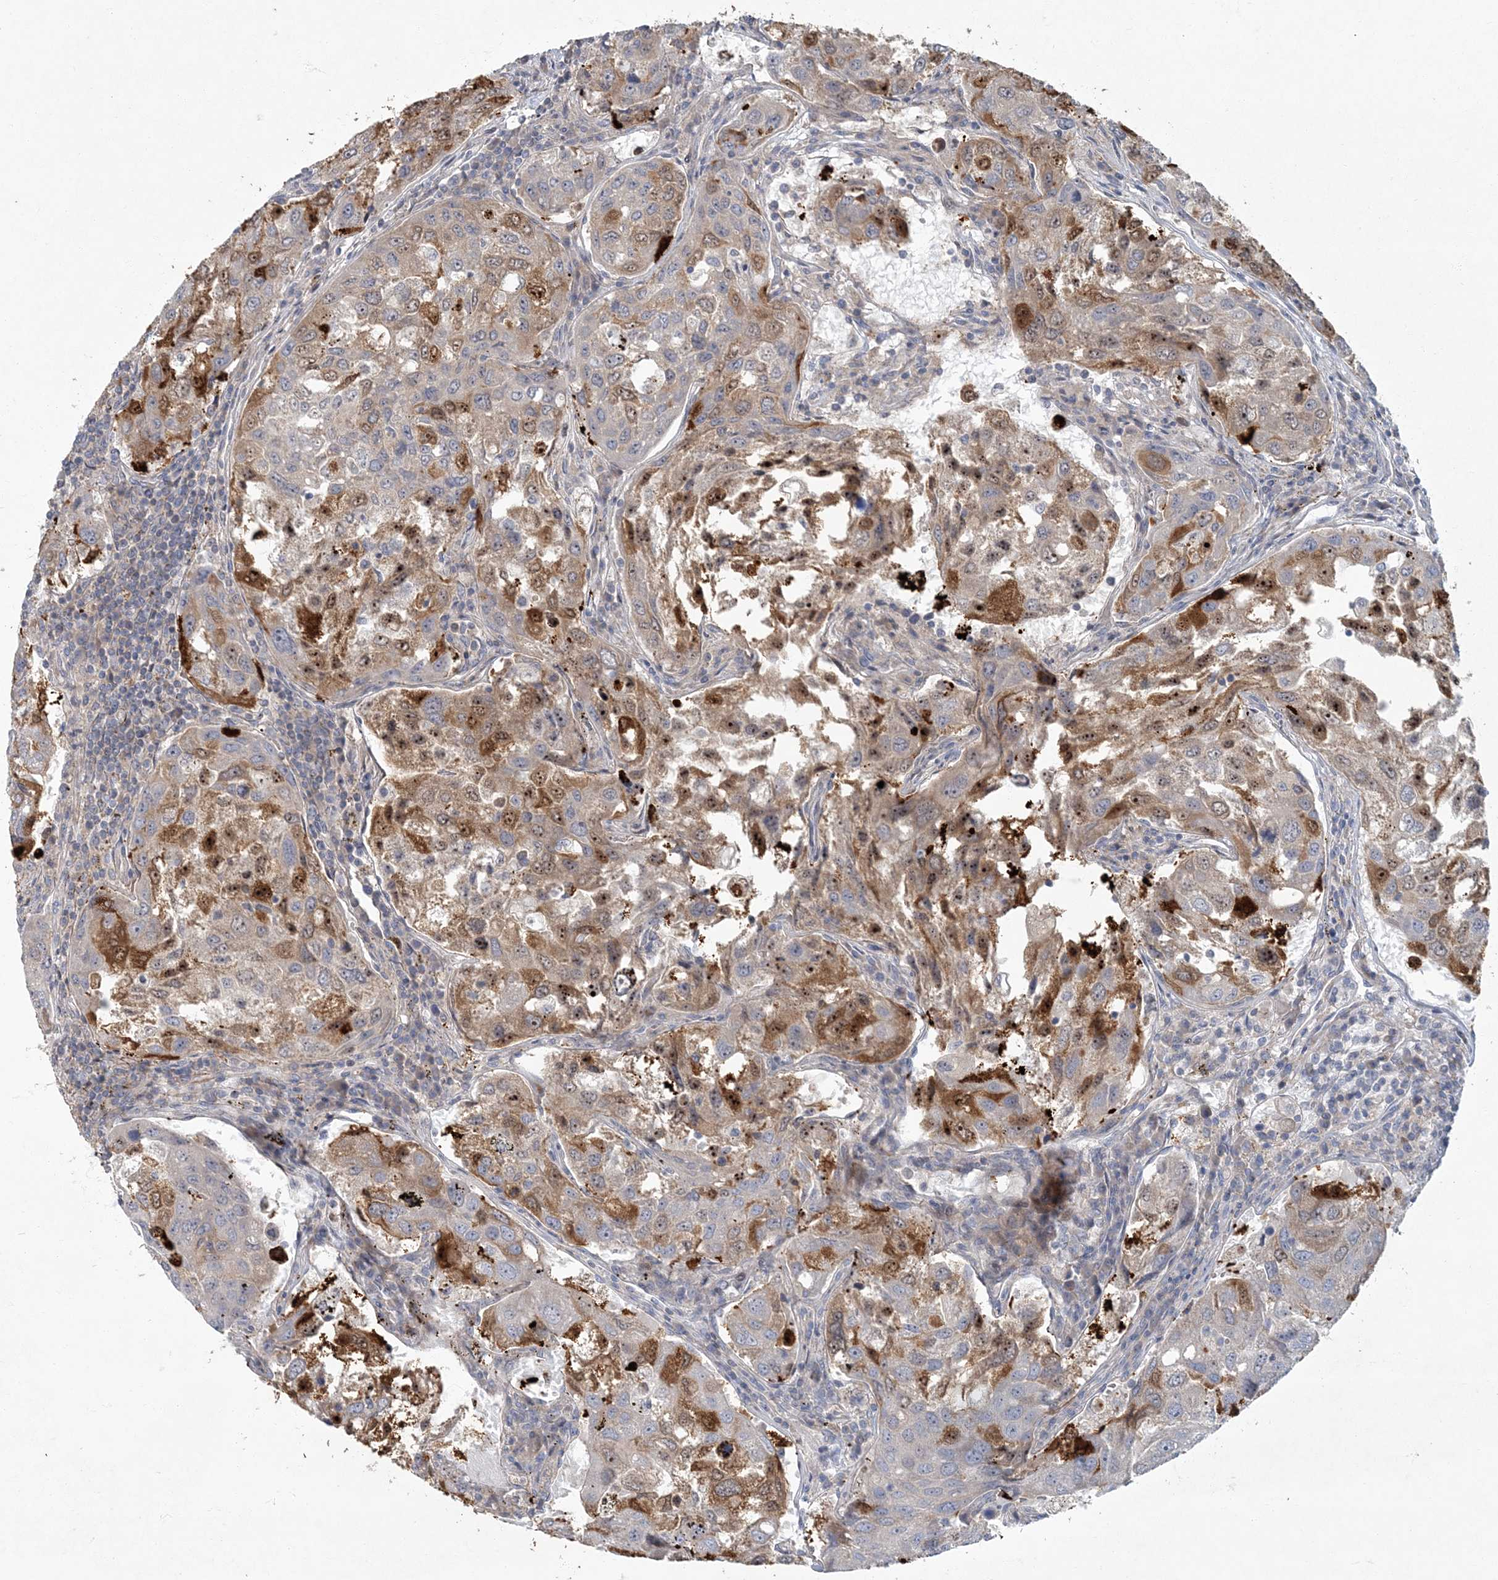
{"staining": {"intensity": "moderate", "quantity": "25%-75%", "location": "cytoplasmic/membranous,nuclear"}, "tissue": "urothelial cancer", "cell_type": "Tumor cells", "image_type": "cancer", "snomed": [{"axis": "morphology", "description": "Urothelial carcinoma, High grade"}, {"axis": "topography", "description": "Lymph node"}, {"axis": "topography", "description": "Urinary bladder"}], "caption": "Immunohistochemistry image of neoplastic tissue: high-grade urothelial carcinoma stained using immunohistochemistry (IHC) exhibits medium levels of moderate protein expression localized specifically in the cytoplasmic/membranous and nuclear of tumor cells, appearing as a cytoplasmic/membranous and nuclear brown color.", "gene": "ARHGEF38", "patient": {"sex": "male", "age": 51}}